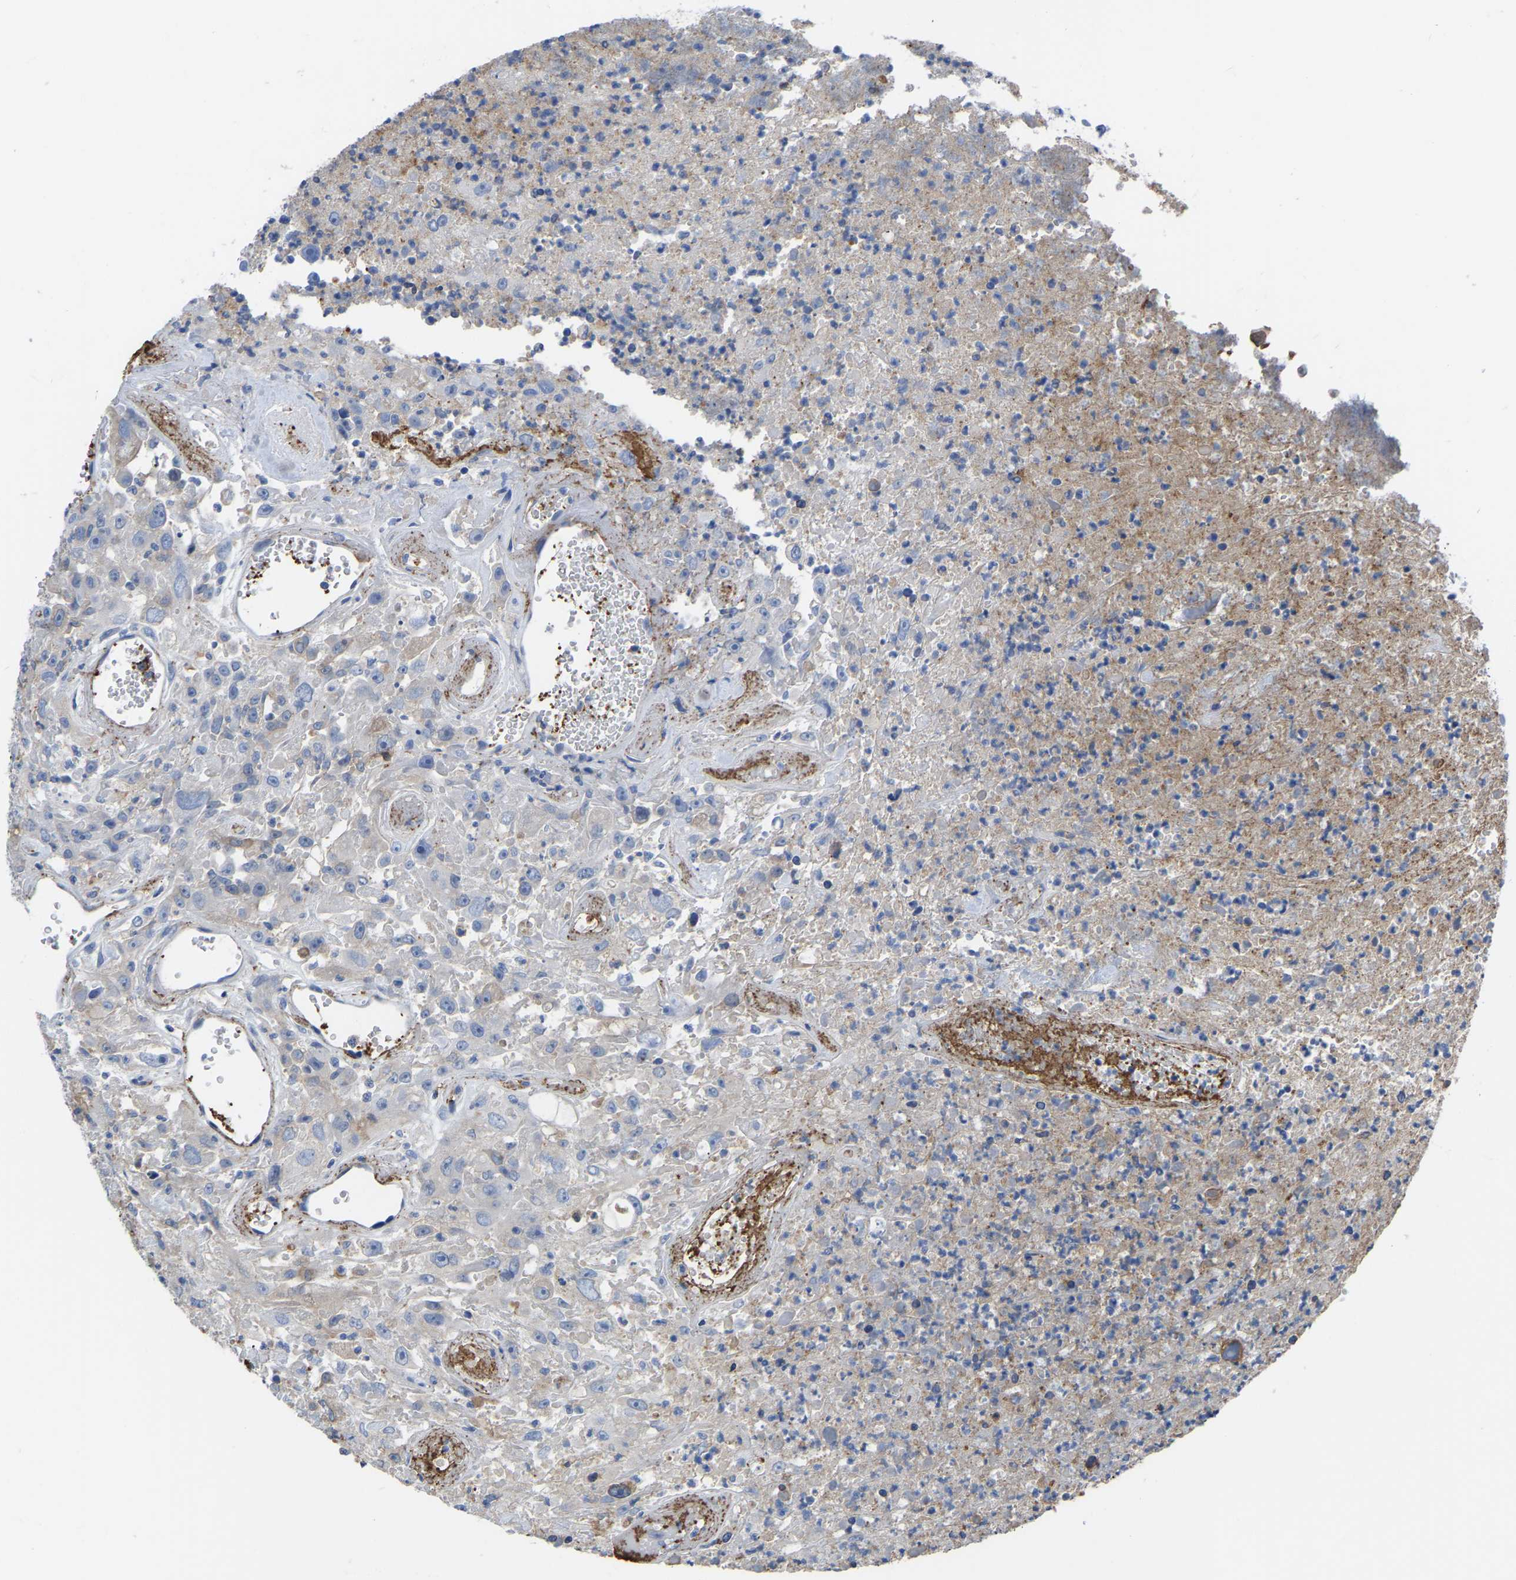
{"staining": {"intensity": "negative", "quantity": "none", "location": "none"}, "tissue": "urothelial cancer", "cell_type": "Tumor cells", "image_type": "cancer", "snomed": [{"axis": "morphology", "description": "Urothelial carcinoma, High grade"}, {"axis": "topography", "description": "Urinary bladder"}], "caption": "Immunohistochemistry micrograph of human urothelial cancer stained for a protein (brown), which reveals no staining in tumor cells.", "gene": "ZNF449", "patient": {"sex": "male", "age": 46}}